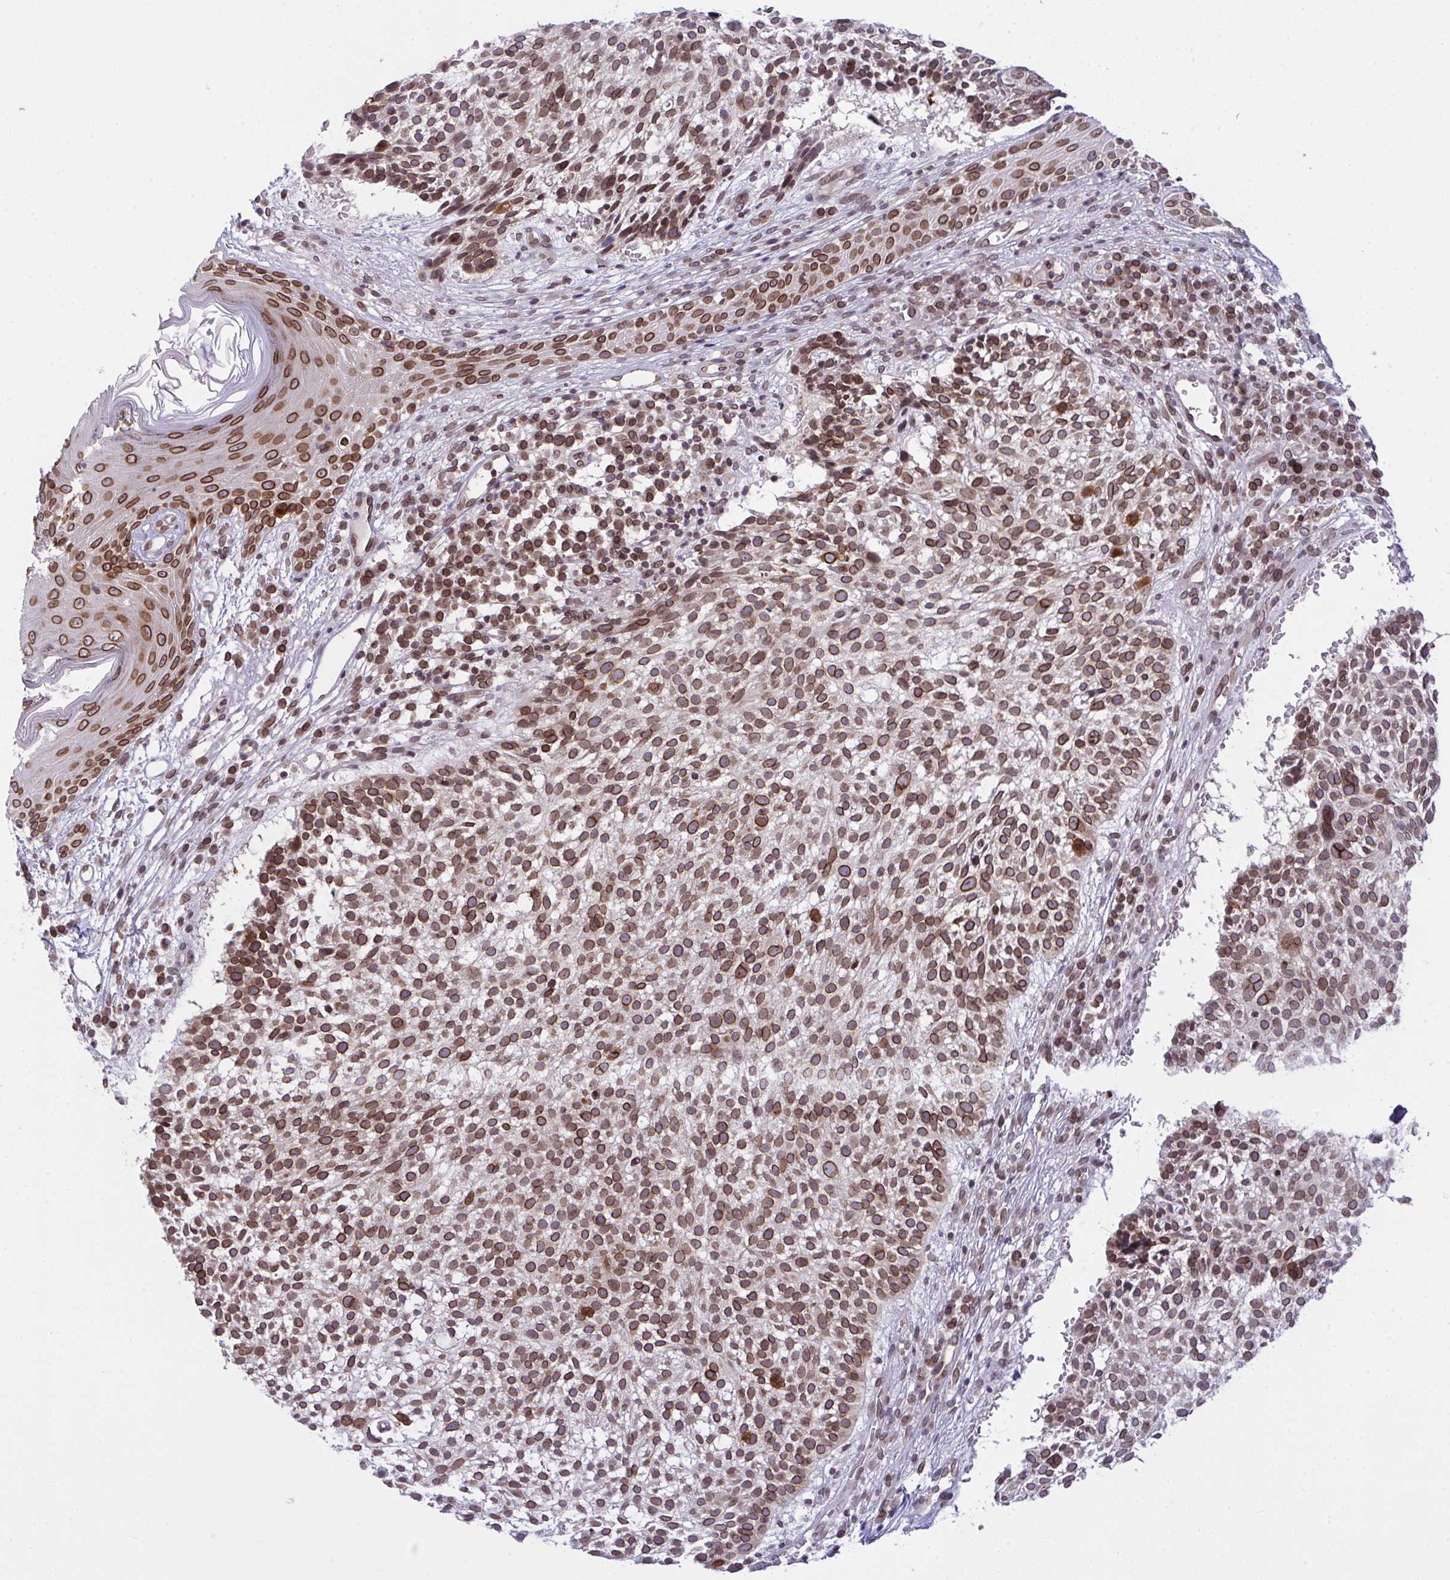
{"staining": {"intensity": "strong", "quantity": ">75%", "location": "cytoplasmic/membranous,nuclear"}, "tissue": "skin cancer", "cell_type": "Tumor cells", "image_type": "cancer", "snomed": [{"axis": "morphology", "description": "Basal cell carcinoma"}, {"axis": "topography", "description": "Skin"}, {"axis": "topography", "description": "Skin of scalp"}], "caption": "A brown stain shows strong cytoplasmic/membranous and nuclear positivity of a protein in basal cell carcinoma (skin) tumor cells.", "gene": "RANBP2", "patient": {"sex": "female", "age": 45}}